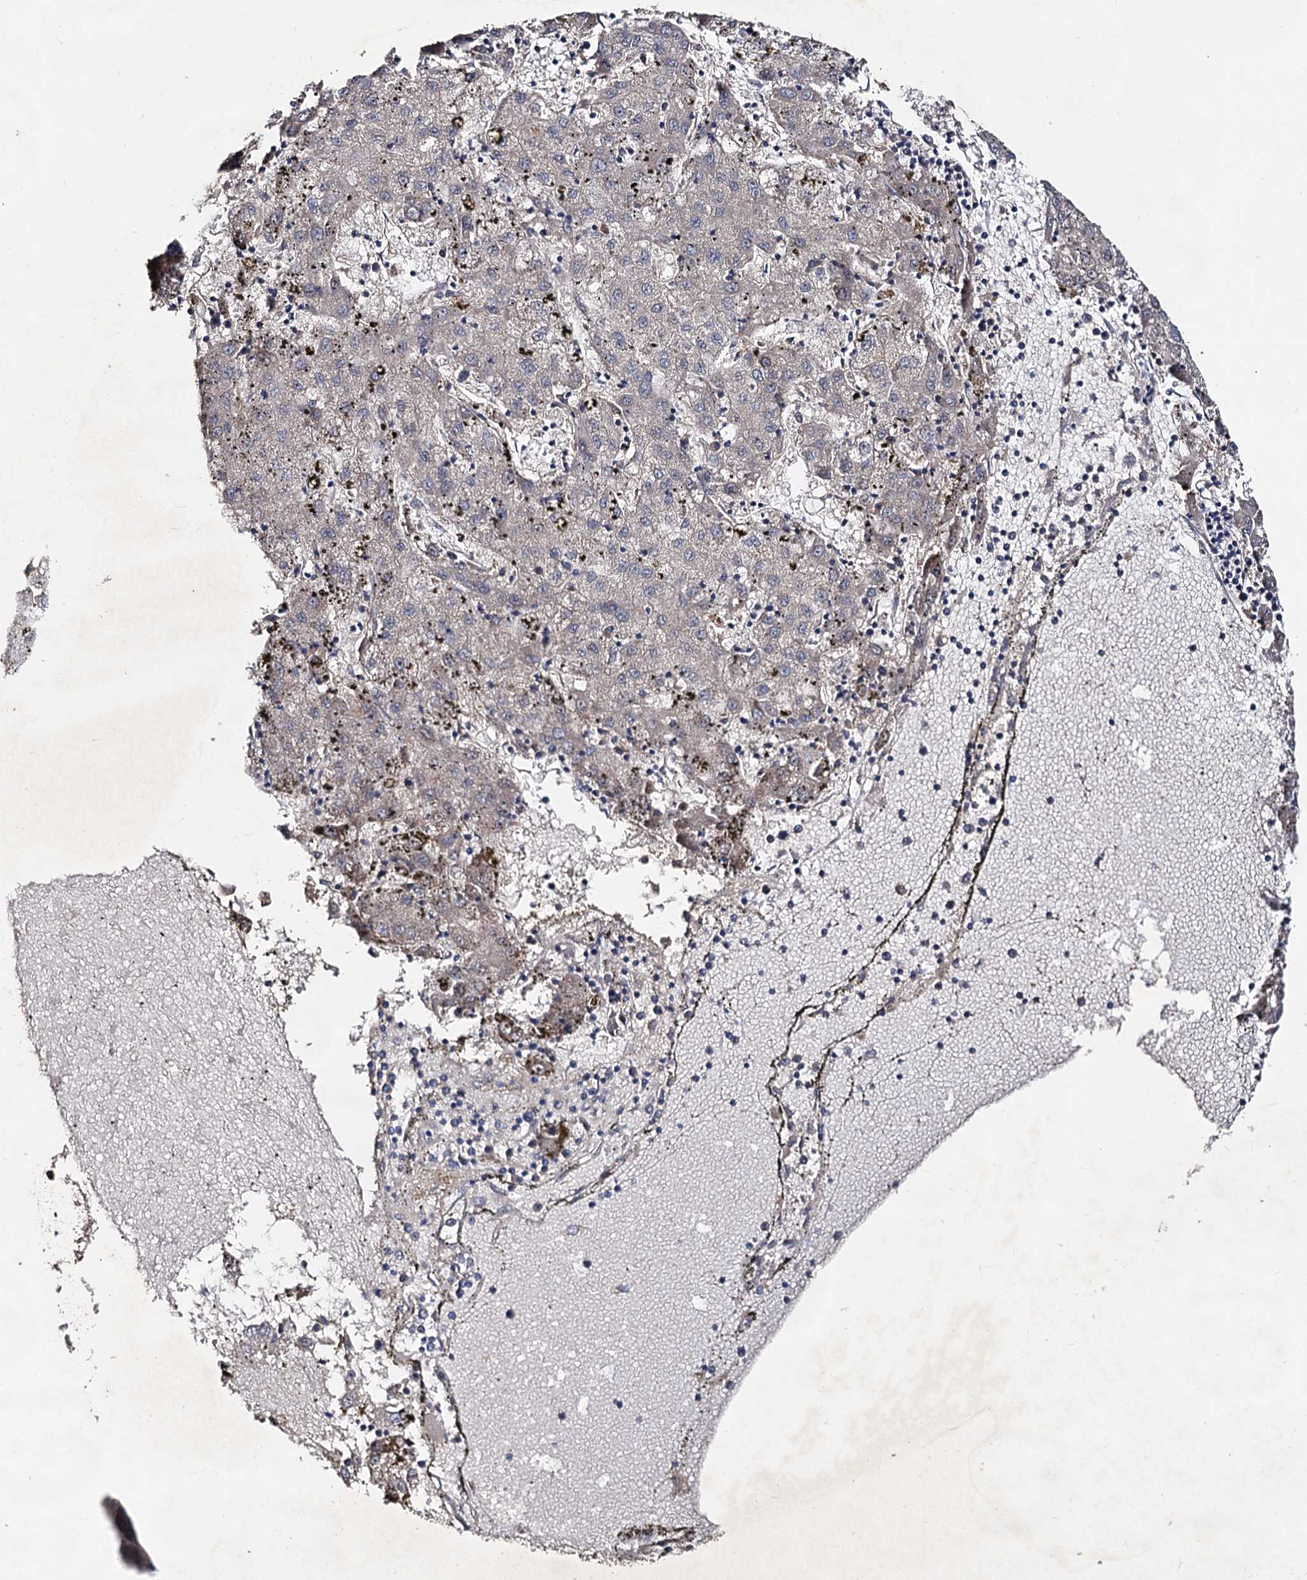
{"staining": {"intensity": "negative", "quantity": "none", "location": "none"}, "tissue": "liver cancer", "cell_type": "Tumor cells", "image_type": "cancer", "snomed": [{"axis": "morphology", "description": "Carcinoma, Hepatocellular, NOS"}, {"axis": "topography", "description": "Liver"}], "caption": "Immunohistochemical staining of human liver cancer (hepatocellular carcinoma) exhibits no significant positivity in tumor cells.", "gene": "VPS29", "patient": {"sex": "male", "age": 72}}